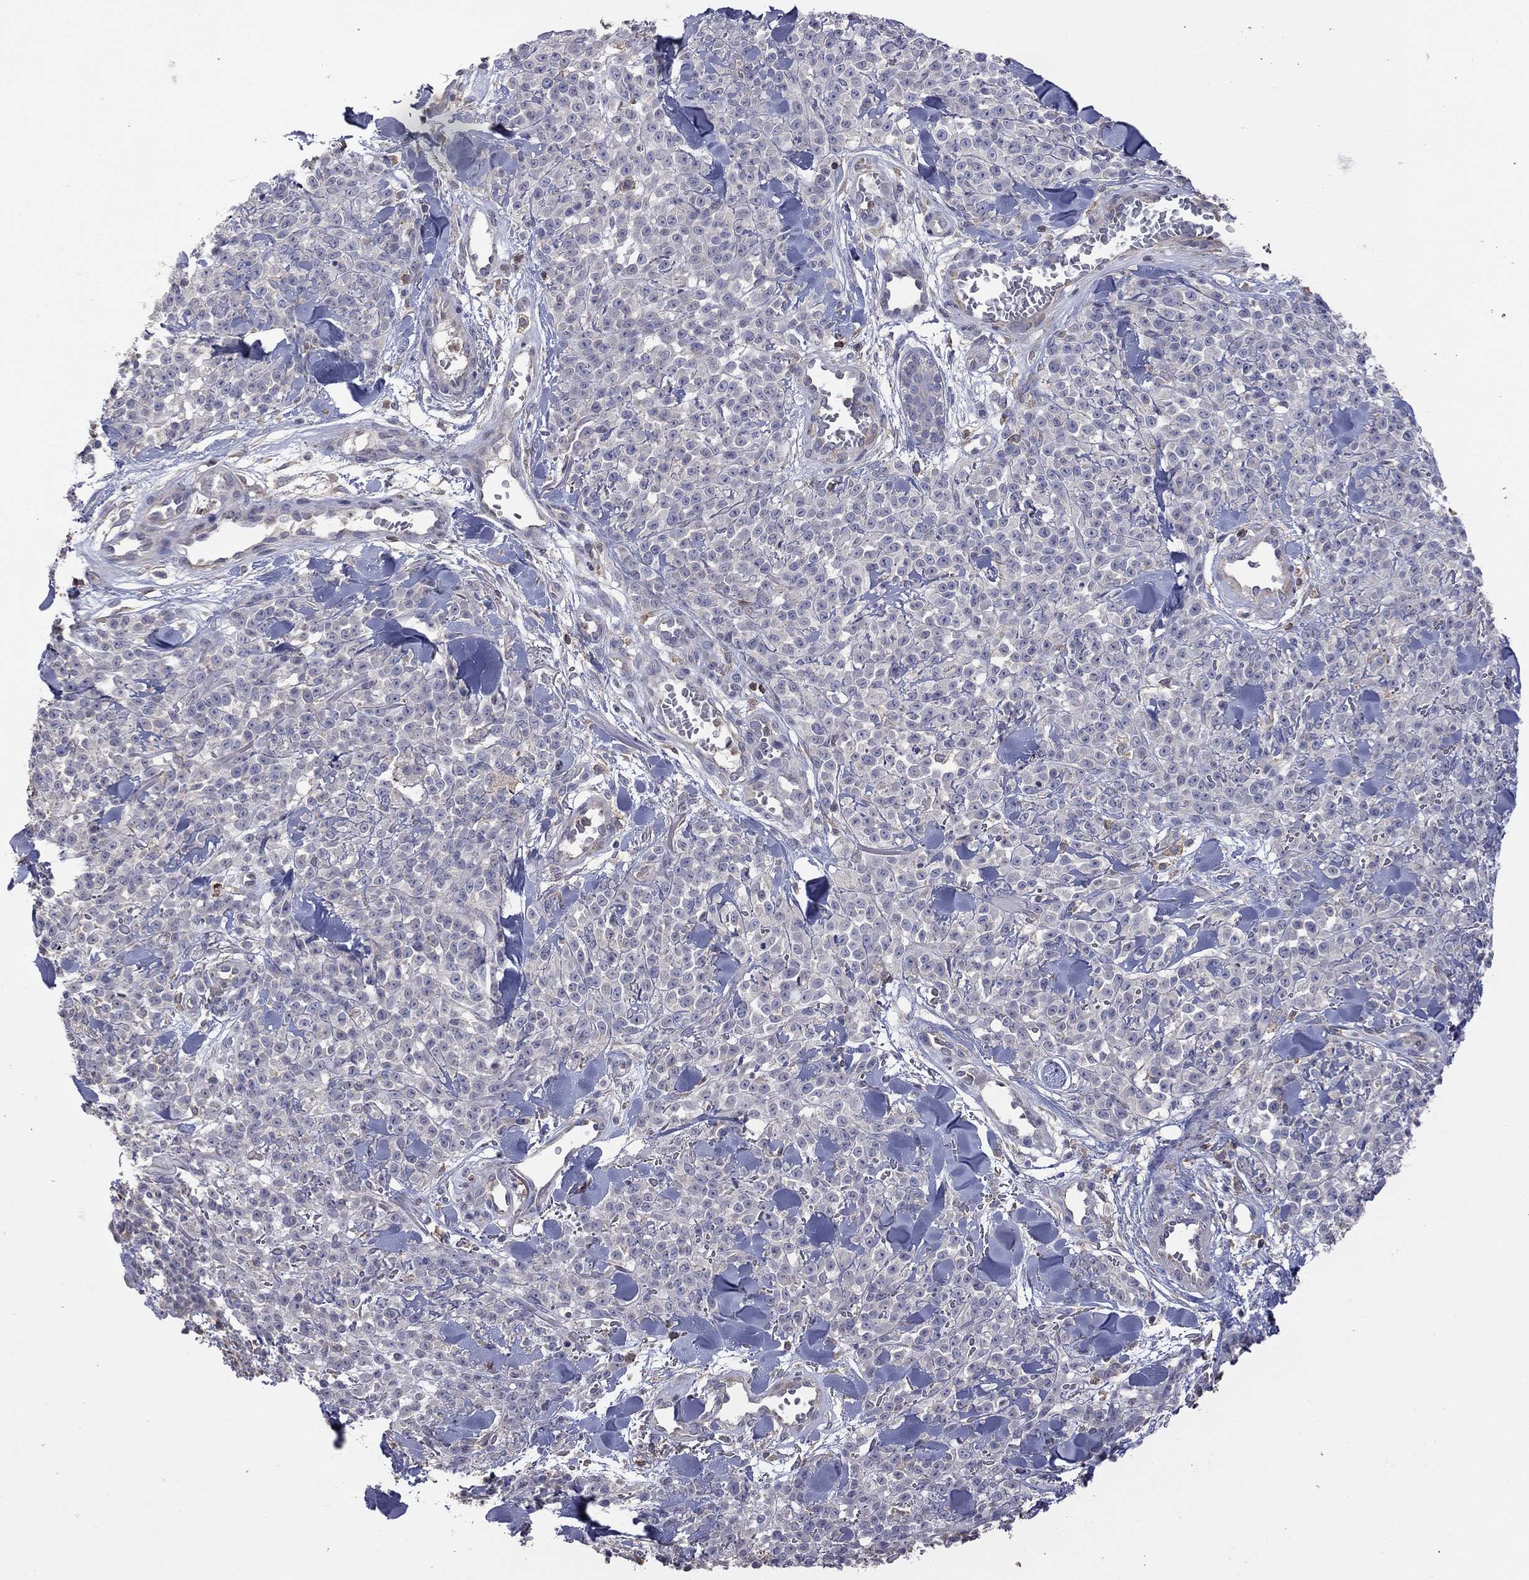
{"staining": {"intensity": "negative", "quantity": "none", "location": "none"}, "tissue": "melanoma", "cell_type": "Tumor cells", "image_type": "cancer", "snomed": [{"axis": "morphology", "description": "Malignant melanoma, NOS"}, {"axis": "topography", "description": "Skin"}, {"axis": "topography", "description": "Skin of trunk"}], "caption": "DAB (3,3'-diaminobenzidine) immunohistochemical staining of human melanoma shows no significant positivity in tumor cells.", "gene": "IPCEF1", "patient": {"sex": "male", "age": 74}}